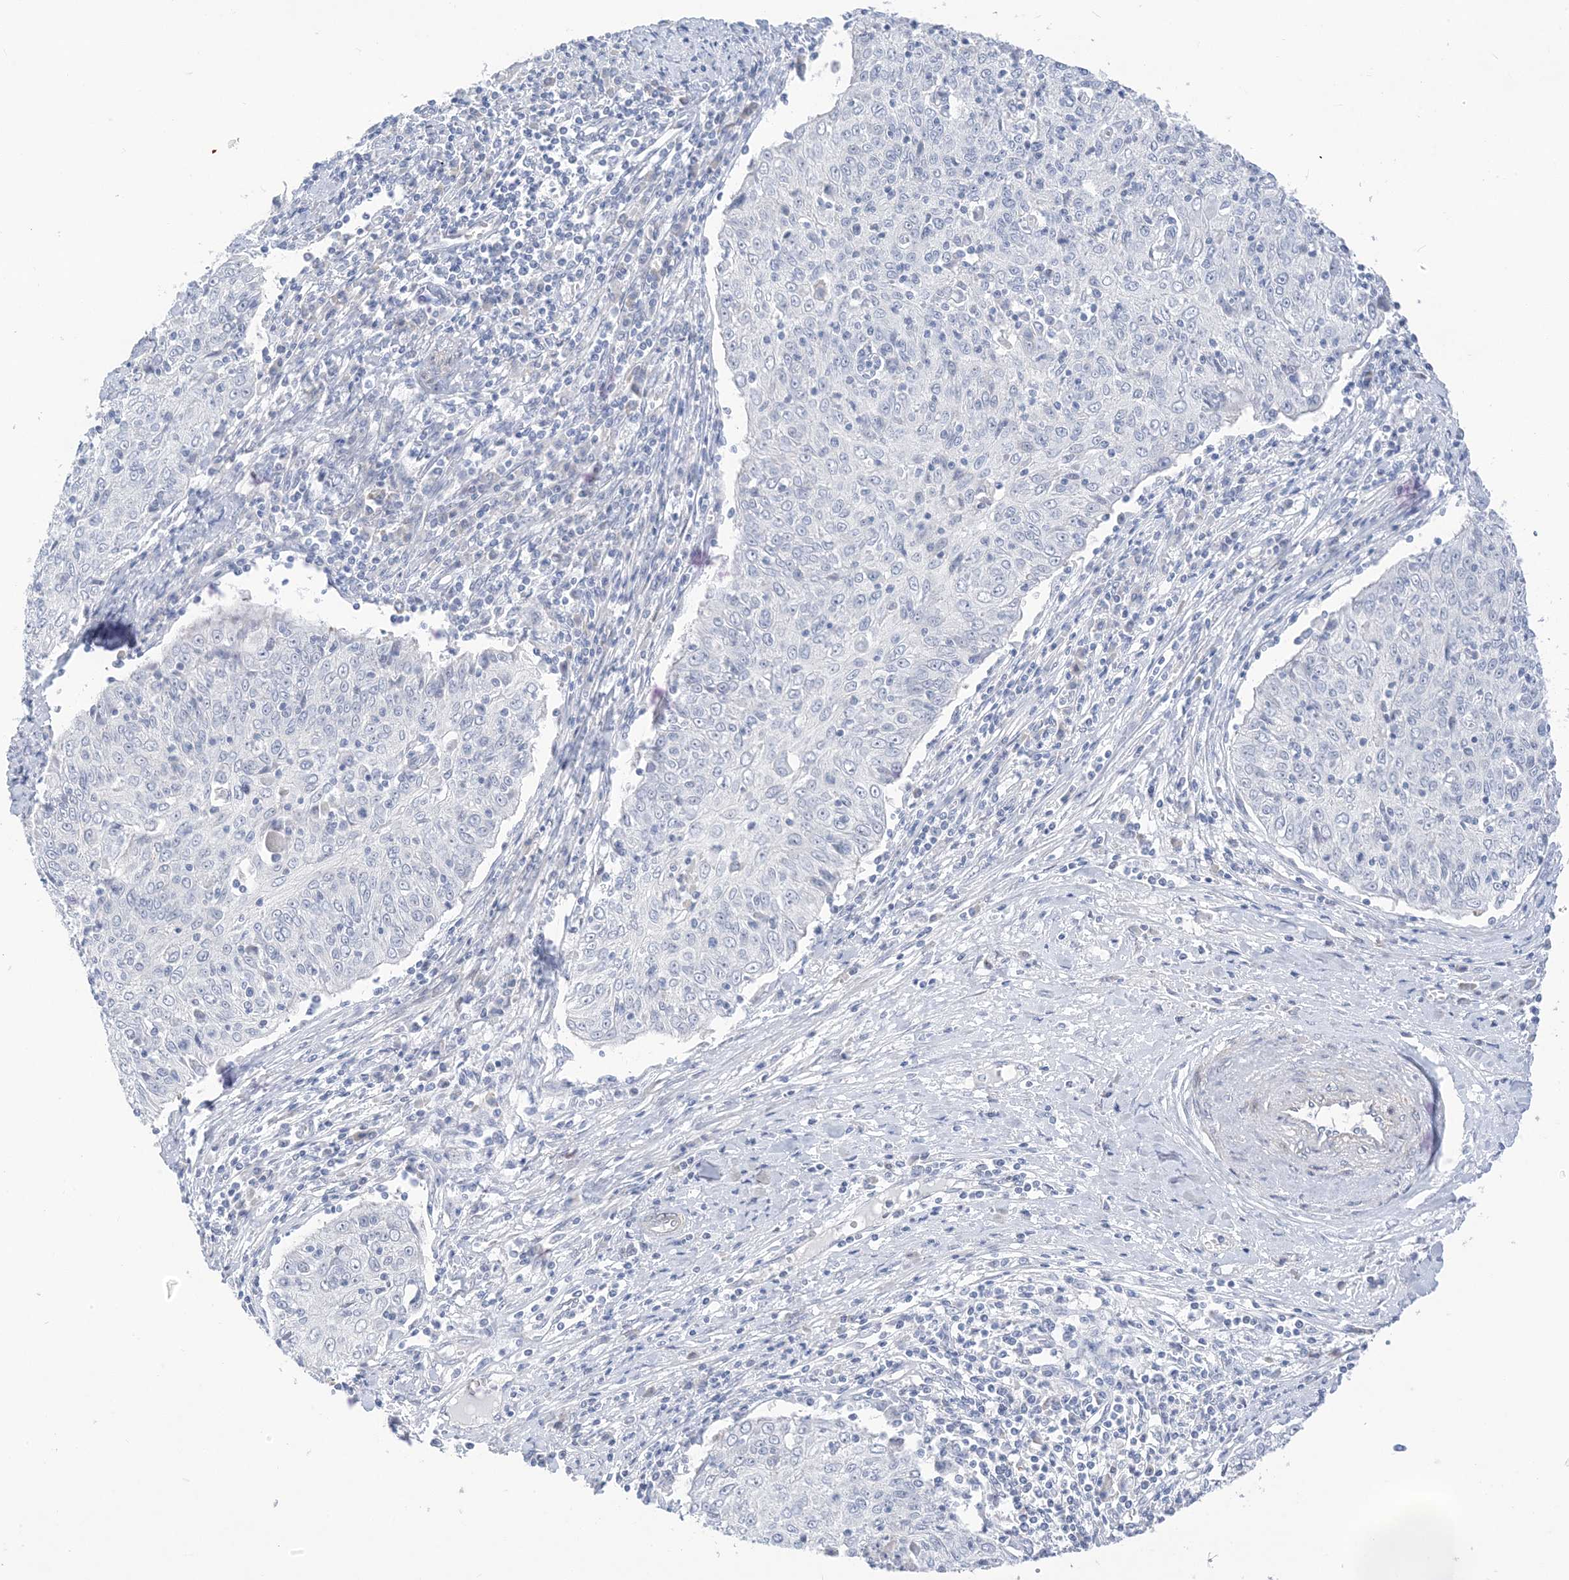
{"staining": {"intensity": "negative", "quantity": "none", "location": "none"}, "tissue": "cervical cancer", "cell_type": "Tumor cells", "image_type": "cancer", "snomed": [{"axis": "morphology", "description": "Squamous cell carcinoma, NOS"}, {"axis": "topography", "description": "Cervix"}], "caption": "Immunohistochemistry (IHC) of squamous cell carcinoma (cervical) reveals no positivity in tumor cells. (DAB IHC, high magnification).", "gene": "IL36B", "patient": {"sex": "female", "age": 48}}